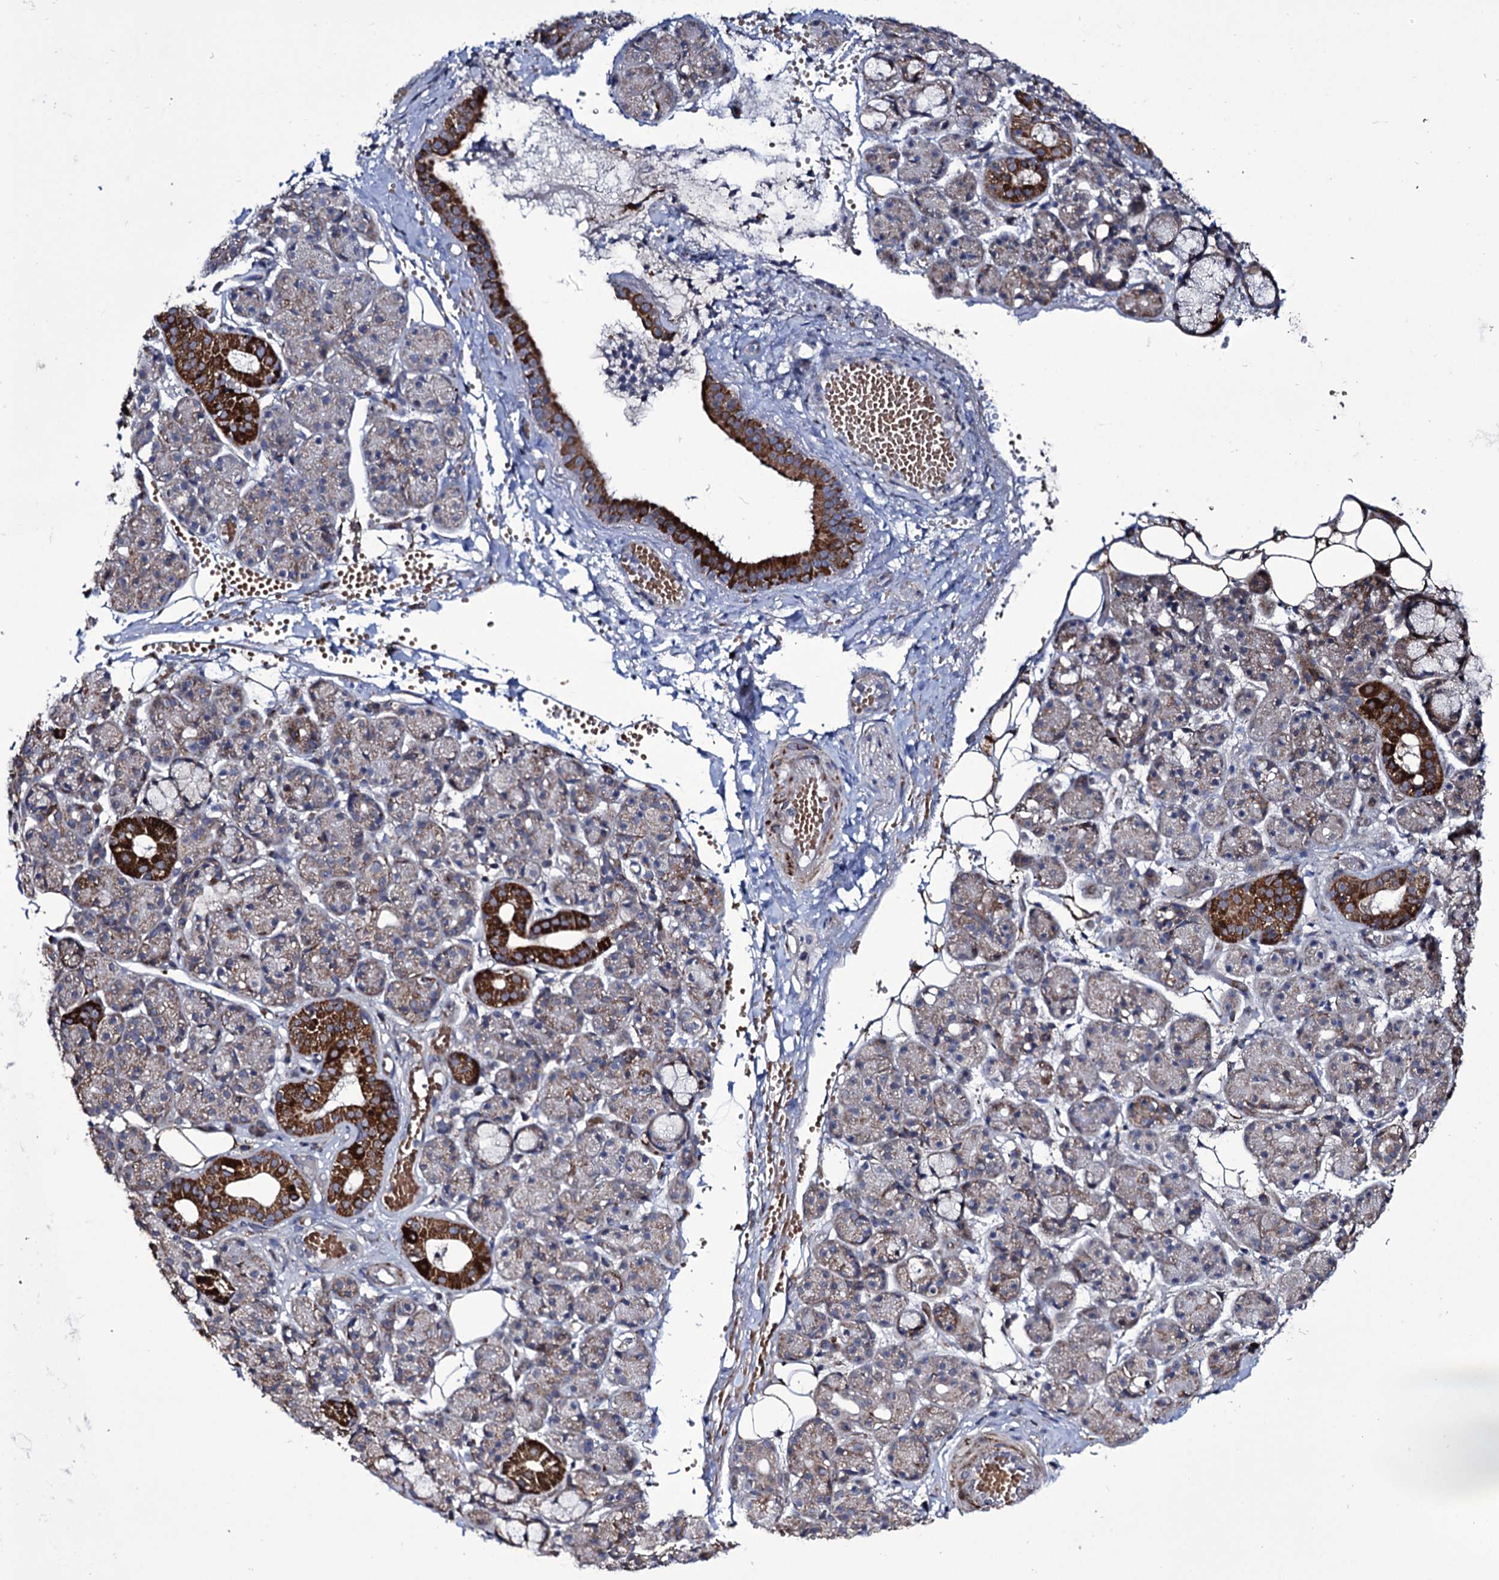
{"staining": {"intensity": "strong", "quantity": "<25%", "location": "cytoplasmic/membranous"}, "tissue": "salivary gland", "cell_type": "Glandular cells", "image_type": "normal", "snomed": [{"axis": "morphology", "description": "Normal tissue, NOS"}, {"axis": "topography", "description": "Salivary gland"}], "caption": "Salivary gland stained with a brown dye exhibits strong cytoplasmic/membranous positive positivity in approximately <25% of glandular cells.", "gene": "TUBGCP5", "patient": {"sex": "male", "age": 63}}